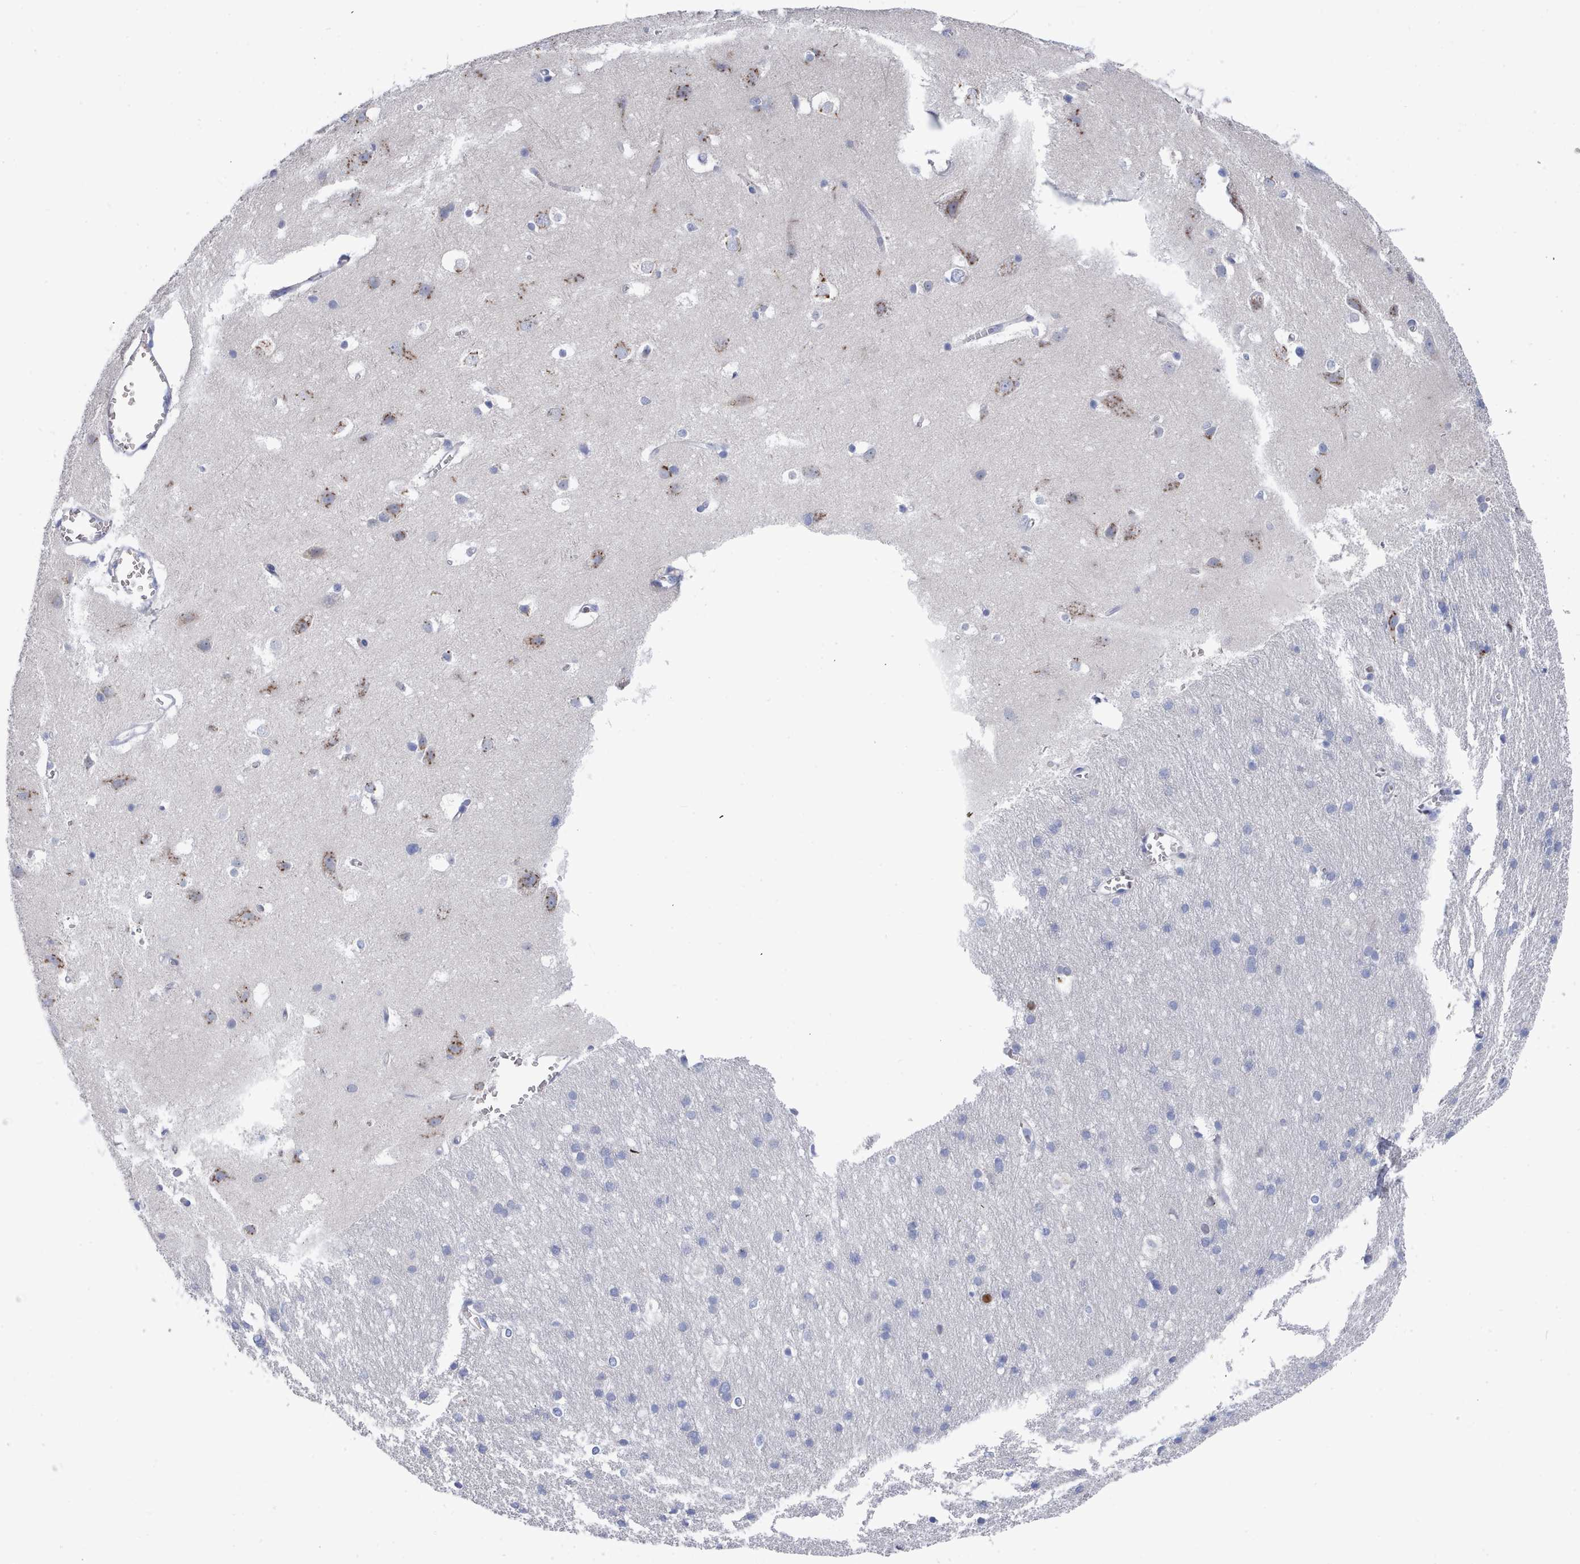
{"staining": {"intensity": "negative", "quantity": "none", "location": "none"}, "tissue": "cerebral cortex", "cell_type": "Endothelial cells", "image_type": "normal", "snomed": [{"axis": "morphology", "description": "Normal tissue, NOS"}, {"axis": "topography", "description": "Cerebral cortex"}], "caption": "Immunohistochemistry (IHC) histopathology image of normal human cerebral cortex stained for a protein (brown), which reveals no positivity in endothelial cells.", "gene": "ENSG00000285188", "patient": {"sex": "male", "age": 54}}